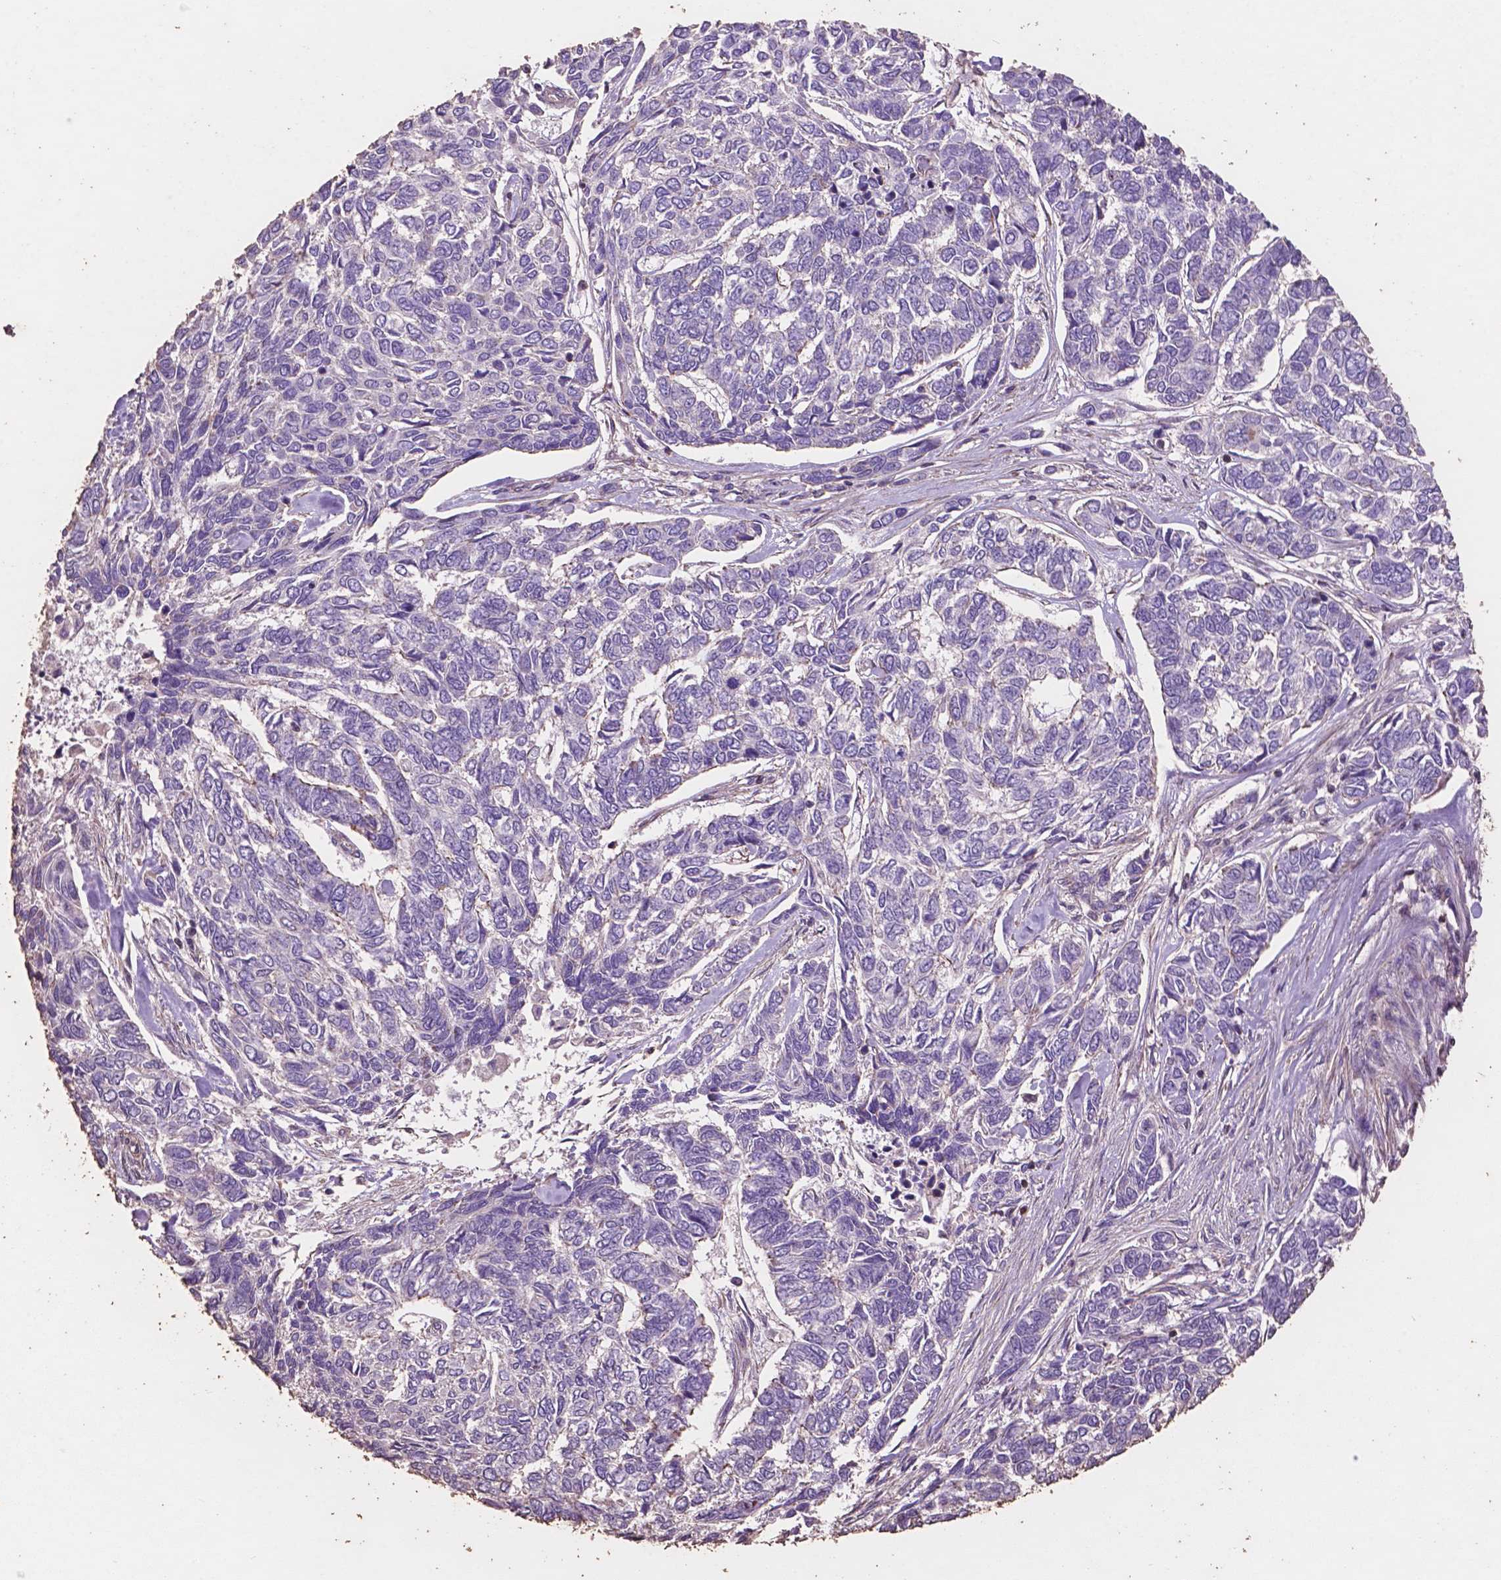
{"staining": {"intensity": "negative", "quantity": "none", "location": "none"}, "tissue": "skin cancer", "cell_type": "Tumor cells", "image_type": "cancer", "snomed": [{"axis": "morphology", "description": "Basal cell carcinoma"}, {"axis": "topography", "description": "Skin"}], "caption": "Immunohistochemistry of human skin basal cell carcinoma displays no positivity in tumor cells. (DAB (3,3'-diaminobenzidine) IHC with hematoxylin counter stain).", "gene": "COMMD4", "patient": {"sex": "female", "age": 65}}